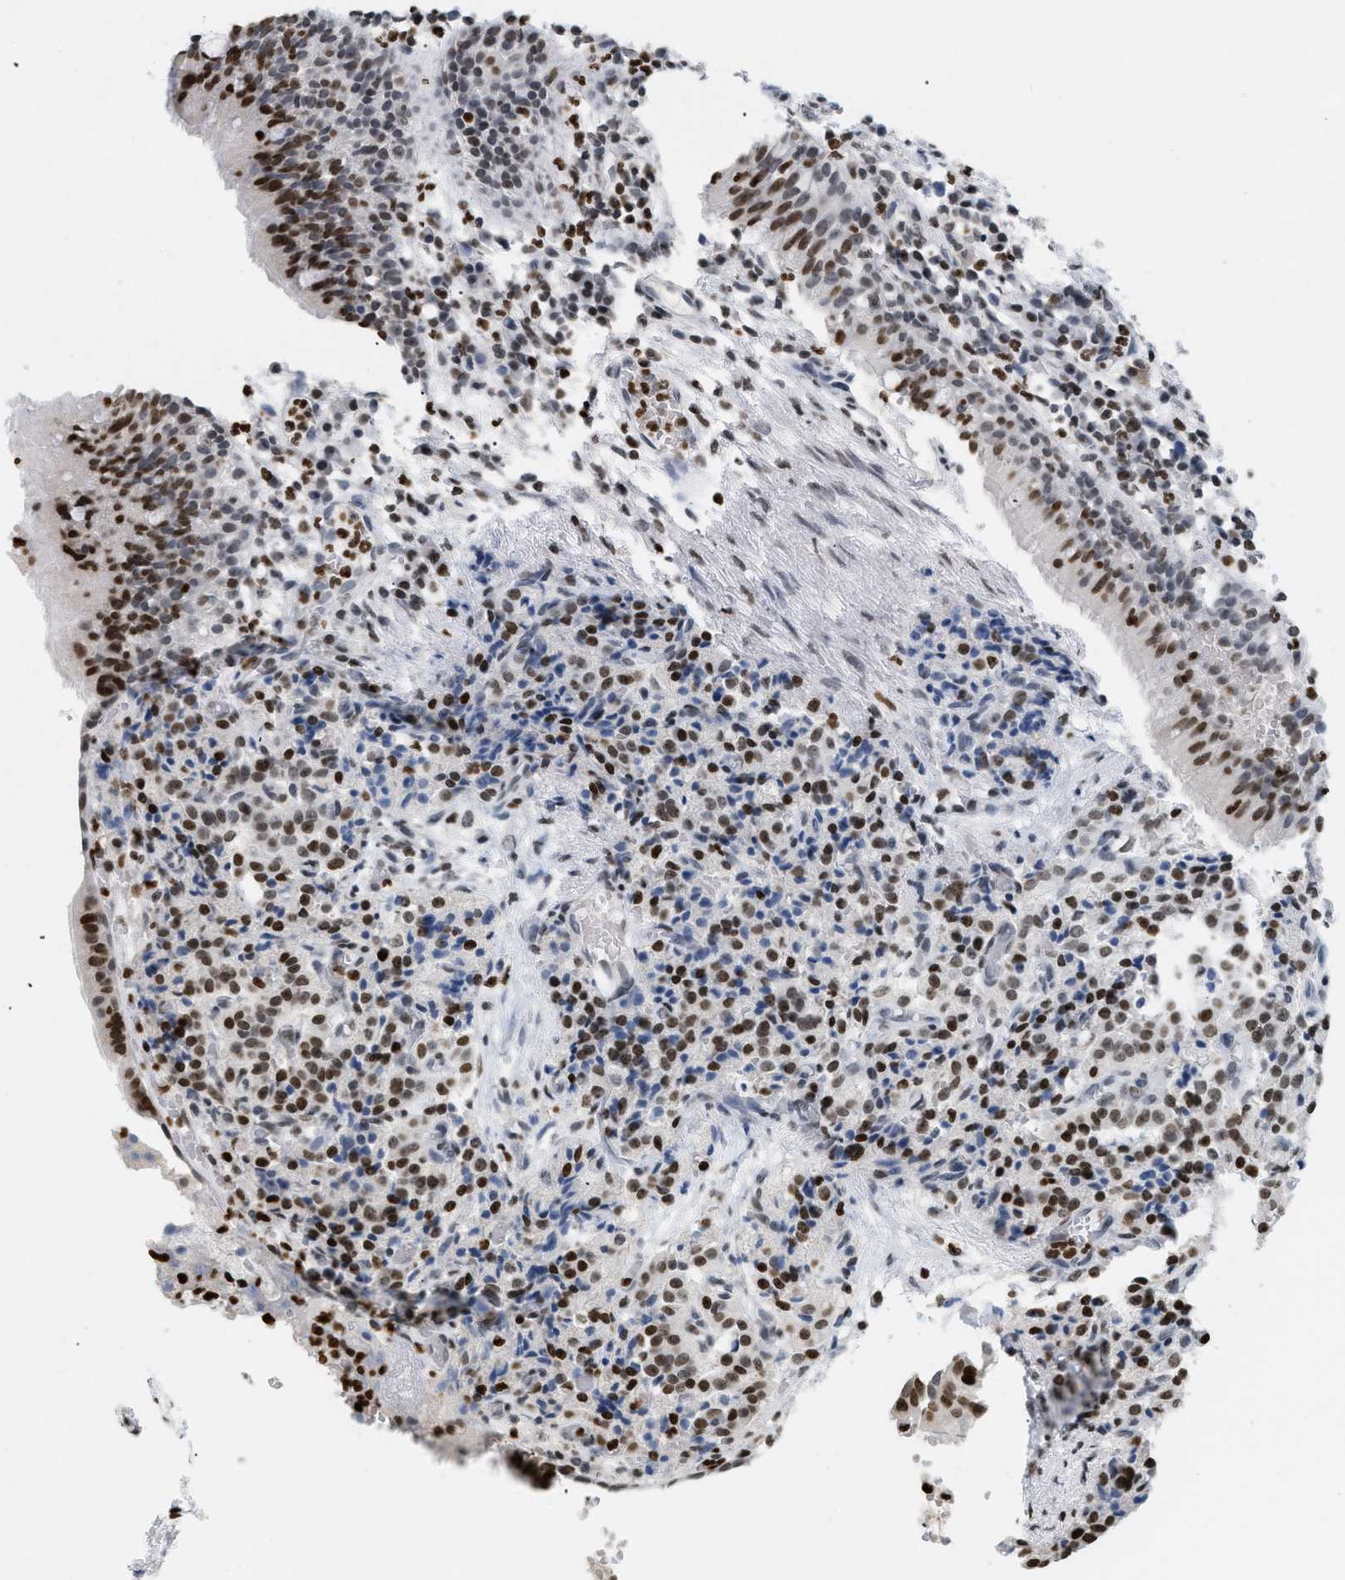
{"staining": {"intensity": "moderate", "quantity": "25%-75%", "location": "nuclear"}, "tissue": "carcinoid", "cell_type": "Tumor cells", "image_type": "cancer", "snomed": [{"axis": "morphology", "description": "Carcinoid, malignant, NOS"}, {"axis": "topography", "description": "Lung"}], "caption": "Immunohistochemistry (IHC) (DAB) staining of carcinoid exhibits moderate nuclear protein positivity in about 25%-75% of tumor cells.", "gene": "HMGN2", "patient": {"sex": "male", "age": 30}}